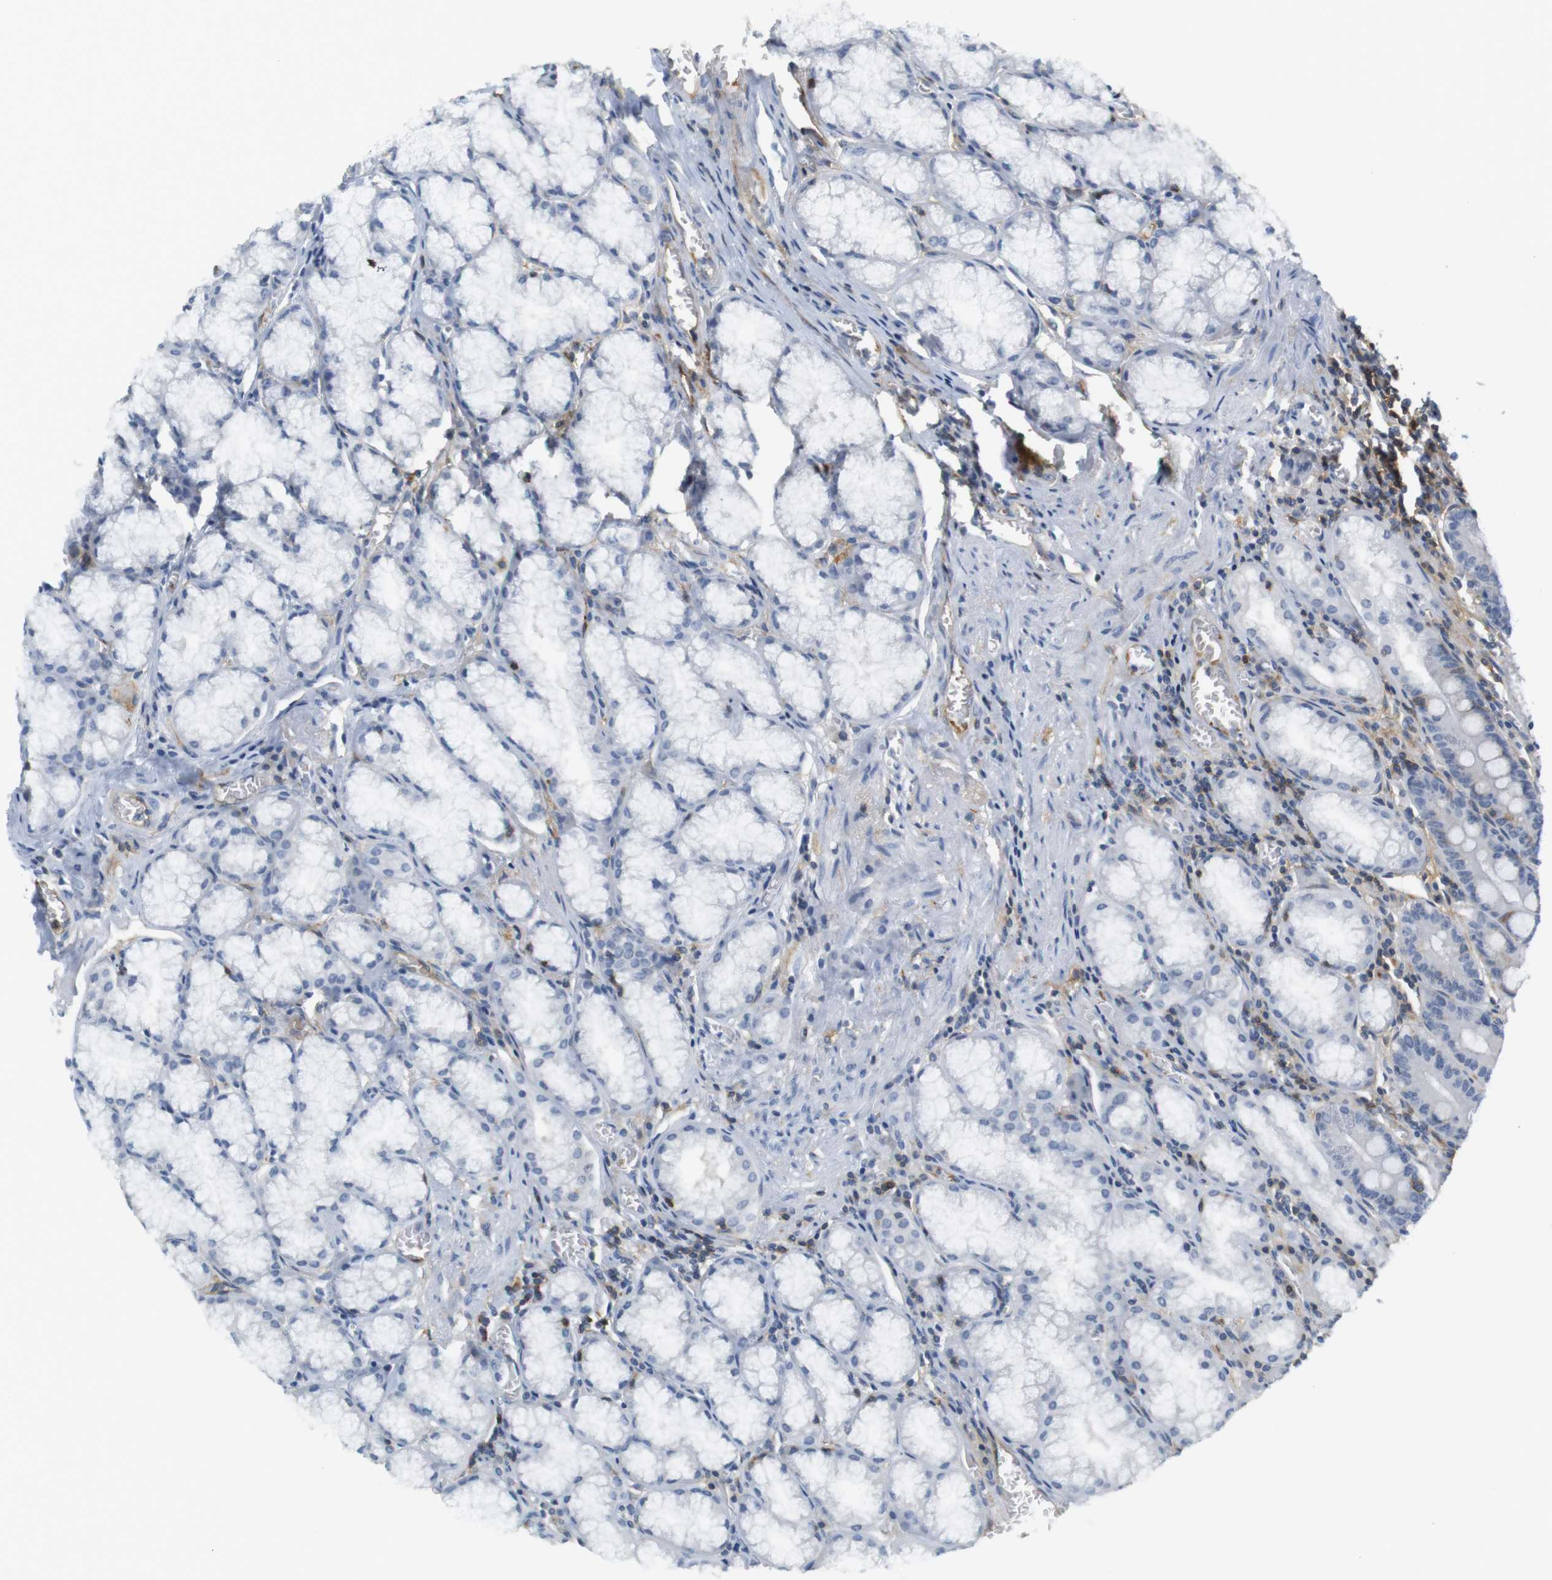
{"staining": {"intensity": "negative", "quantity": "none", "location": "none"}, "tissue": "stomach", "cell_type": "Glandular cells", "image_type": "normal", "snomed": [{"axis": "morphology", "description": "Normal tissue, NOS"}, {"axis": "topography", "description": "Stomach, lower"}], "caption": "This is an IHC image of normal stomach. There is no positivity in glandular cells.", "gene": "F2R", "patient": {"sex": "male", "age": 56}}